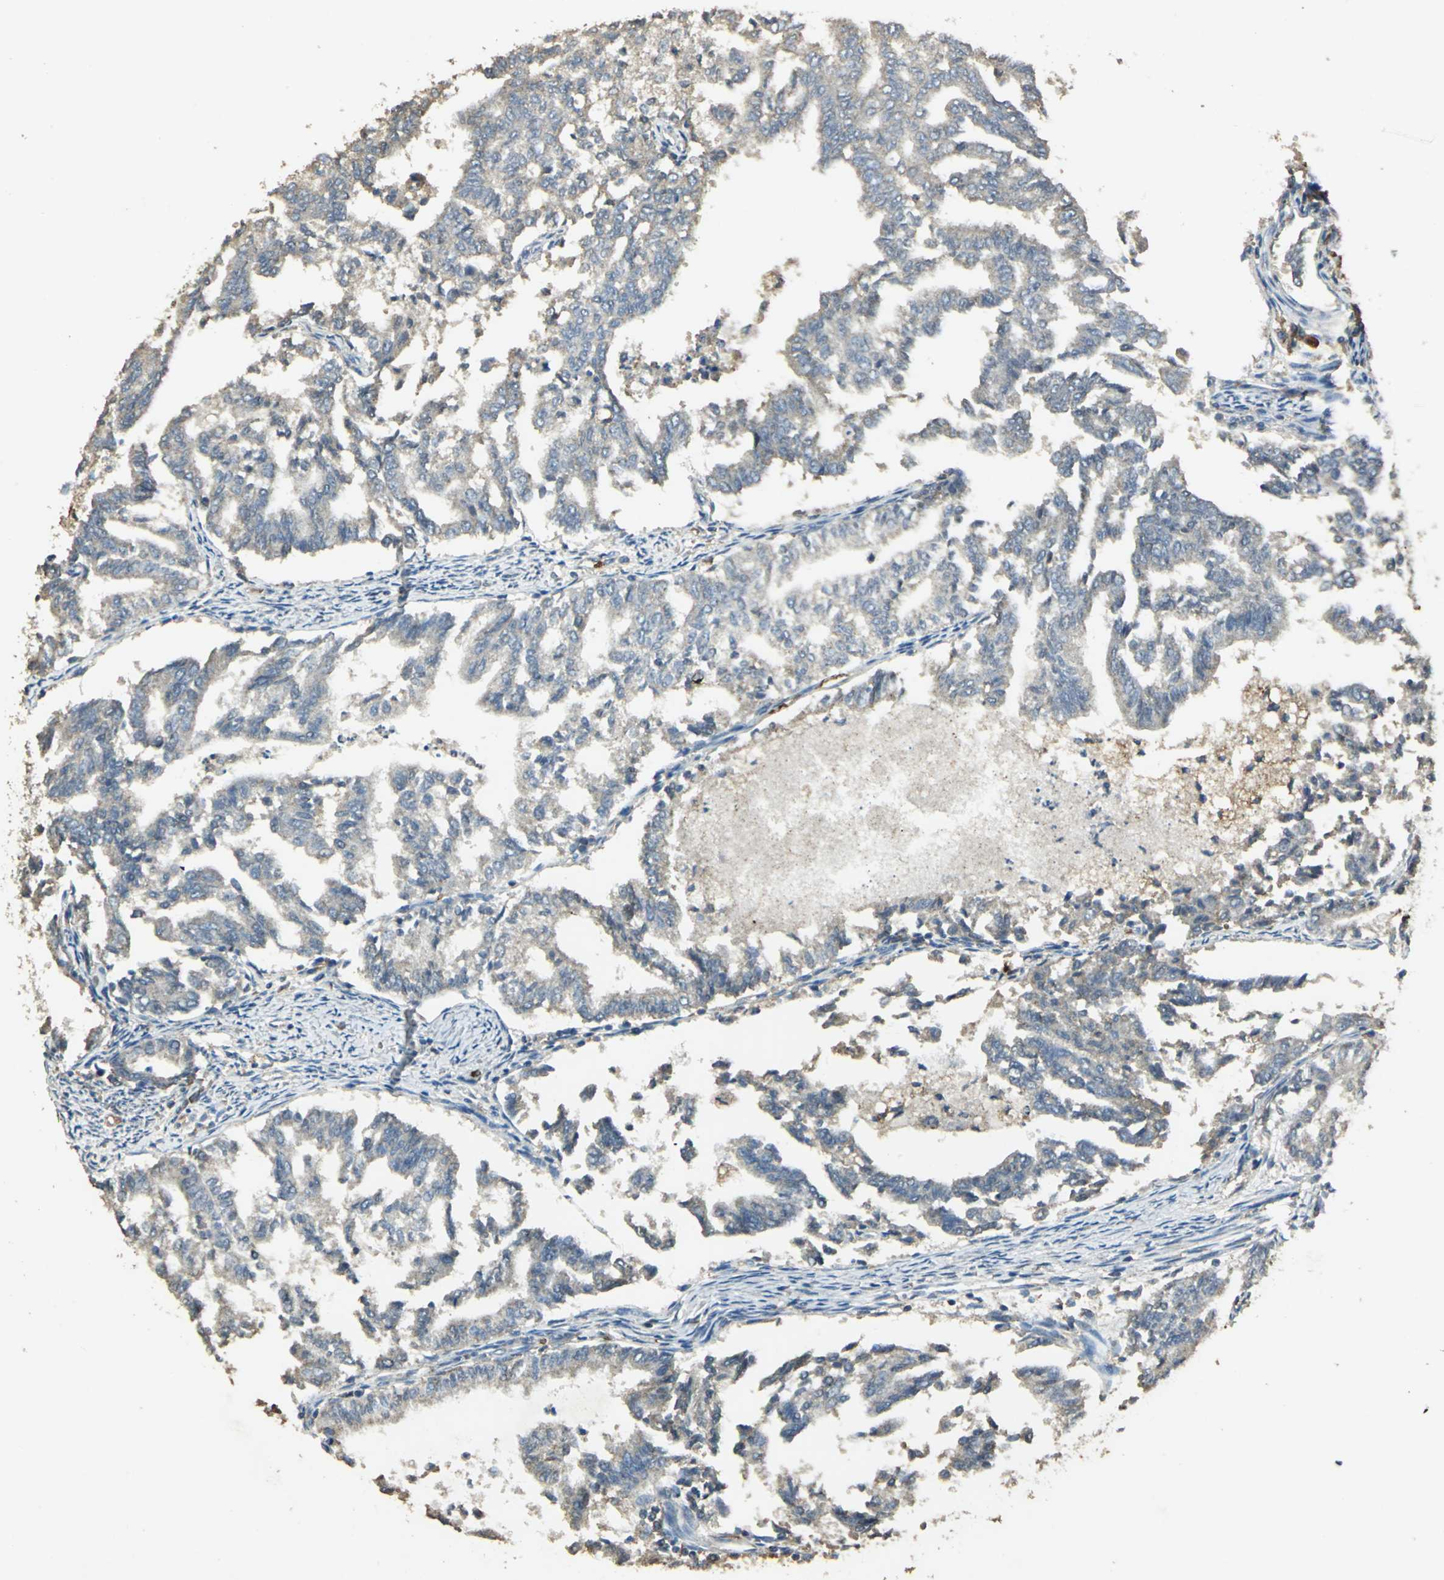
{"staining": {"intensity": "weak", "quantity": "25%-75%", "location": "cytoplasmic/membranous"}, "tissue": "endometrial cancer", "cell_type": "Tumor cells", "image_type": "cancer", "snomed": [{"axis": "morphology", "description": "Adenocarcinoma, NOS"}, {"axis": "topography", "description": "Endometrium"}], "caption": "Tumor cells demonstrate low levels of weak cytoplasmic/membranous expression in about 25%-75% of cells in endometrial cancer.", "gene": "TRAPPC2", "patient": {"sex": "female", "age": 79}}